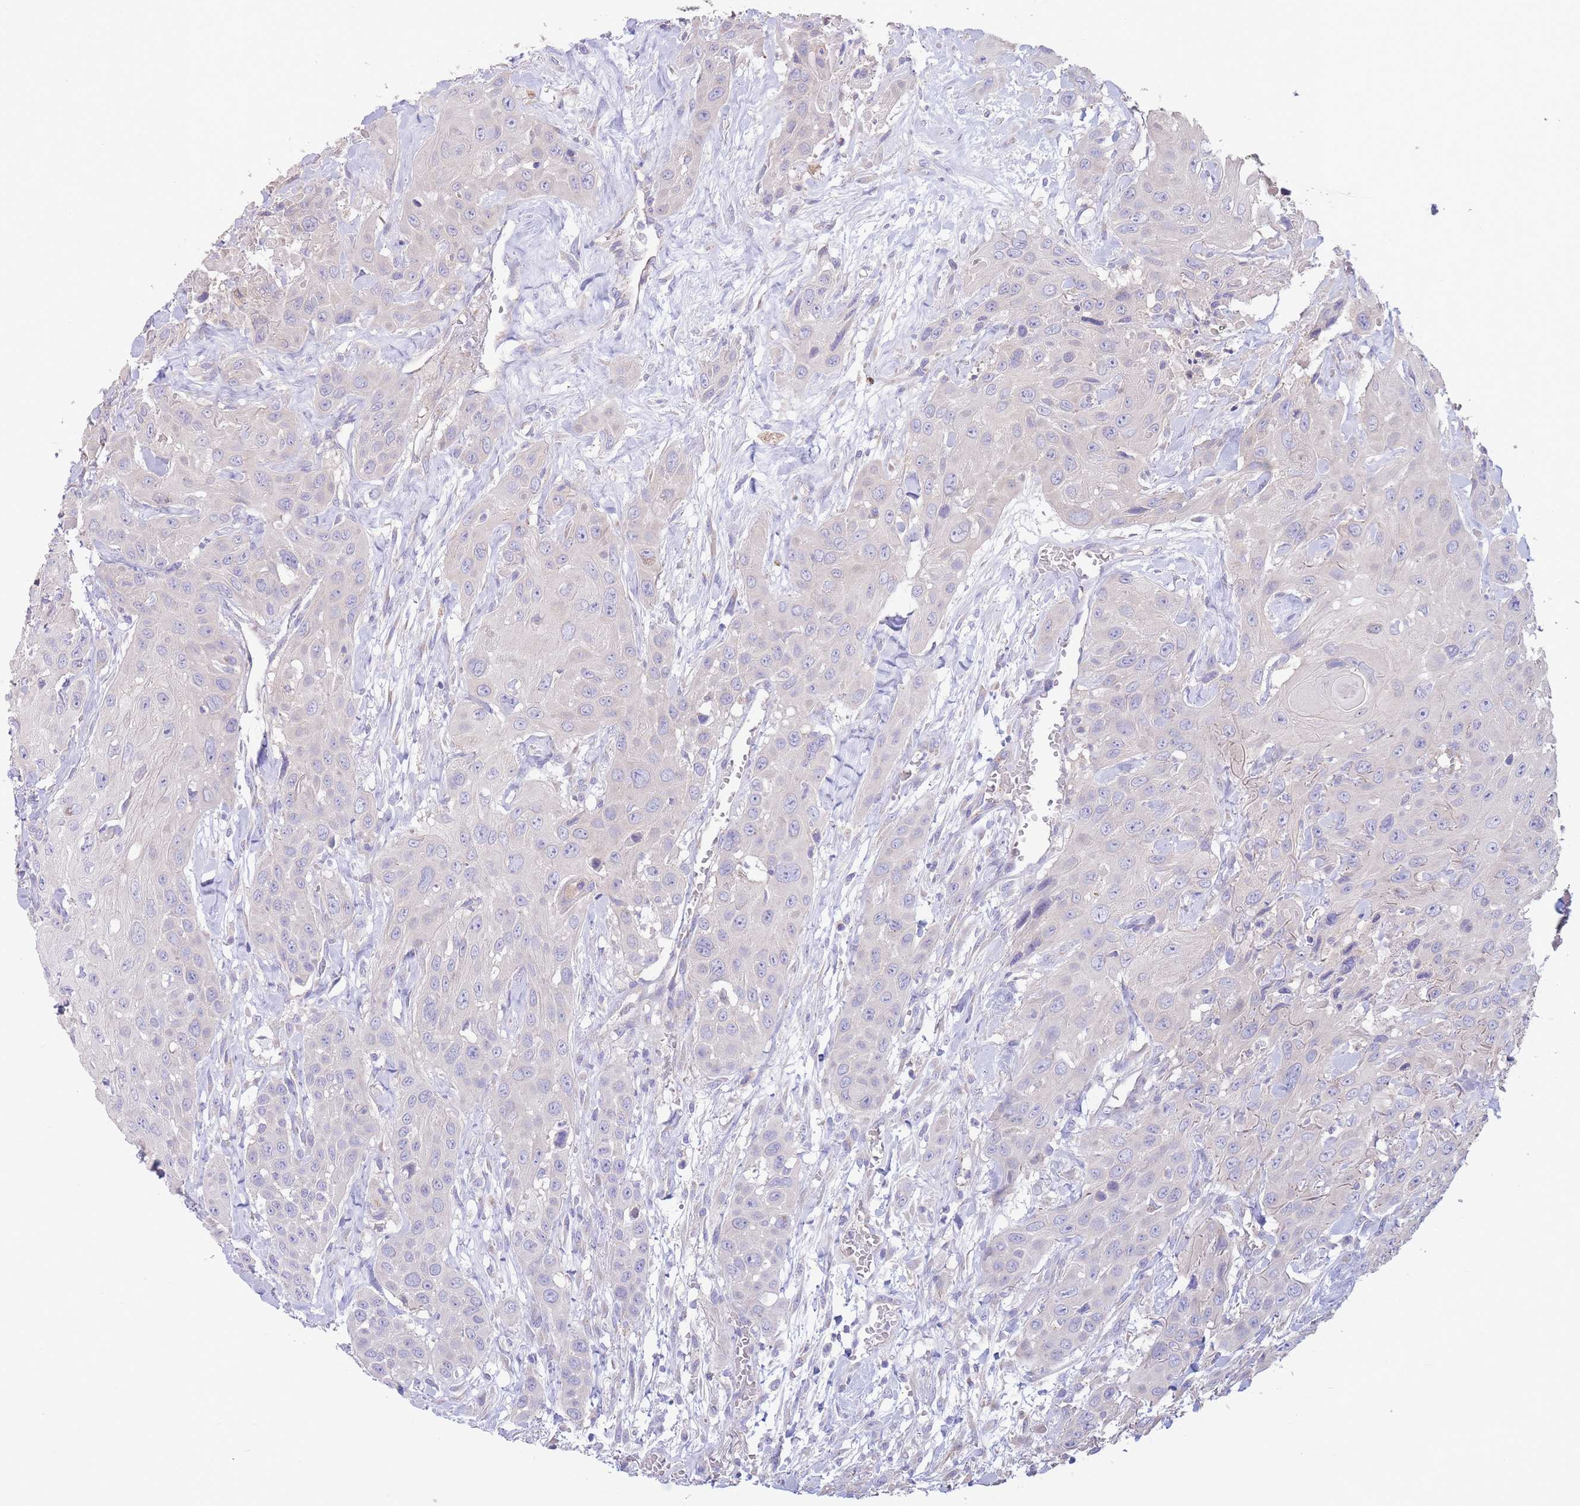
{"staining": {"intensity": "negative", "quantity": "none", "location": "none"}, "tissue": "head and neck cancer", "cell_type": "Tumor cells", "image_type": "cancer", "snomed": [{"axis": "morphology", "description": "Squamous cell carcinoma, NOS"}, {"axis": "topography", "description": "Head-Neck"}], "caption": "This is an immunohistochemistry (IHC) micrograph of human head and neck cancer. There is no staining in tumor cells.", "gene": "ALS2CL", "patient": {"sex": "male", "age": 81}}